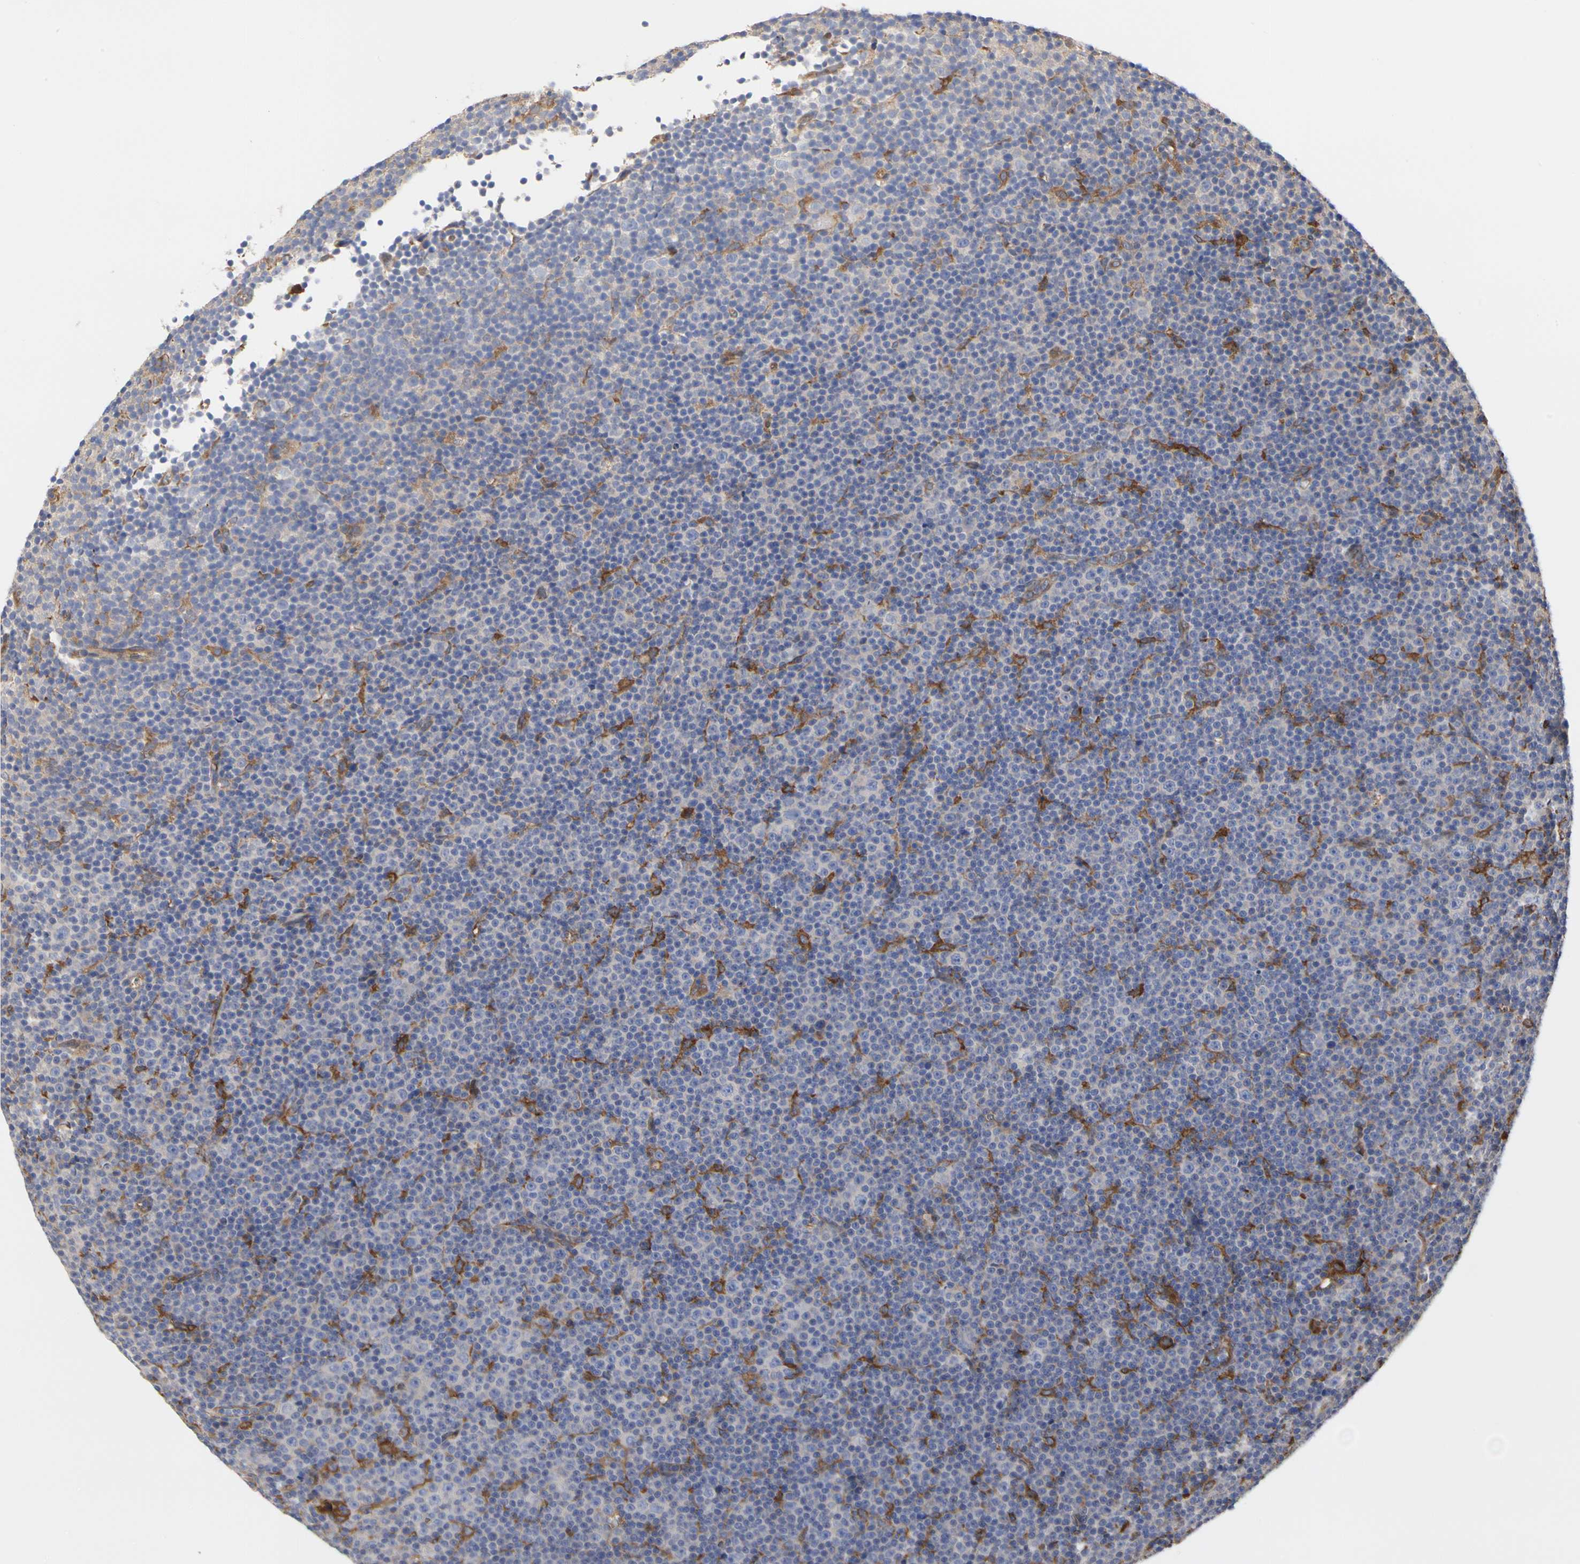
{"staining": {"intensity": "negative", "quantity": "none", "location": "none"}, "tissue": "lymphoma", "cell_type": "Tumor cells", "image_type": "cancer", "snomed": [{"axis": "morphology", "description": "Malignant lymphoma, non-Hodgkin's type, Low grade"}, {"axis": "topography", "description": "Lymph node"}], "caption": "There is no significant positivity in tumor cells of lymphoma.", "gene": "C3orf52", "patient": {"sex": "female", "age": 67}}